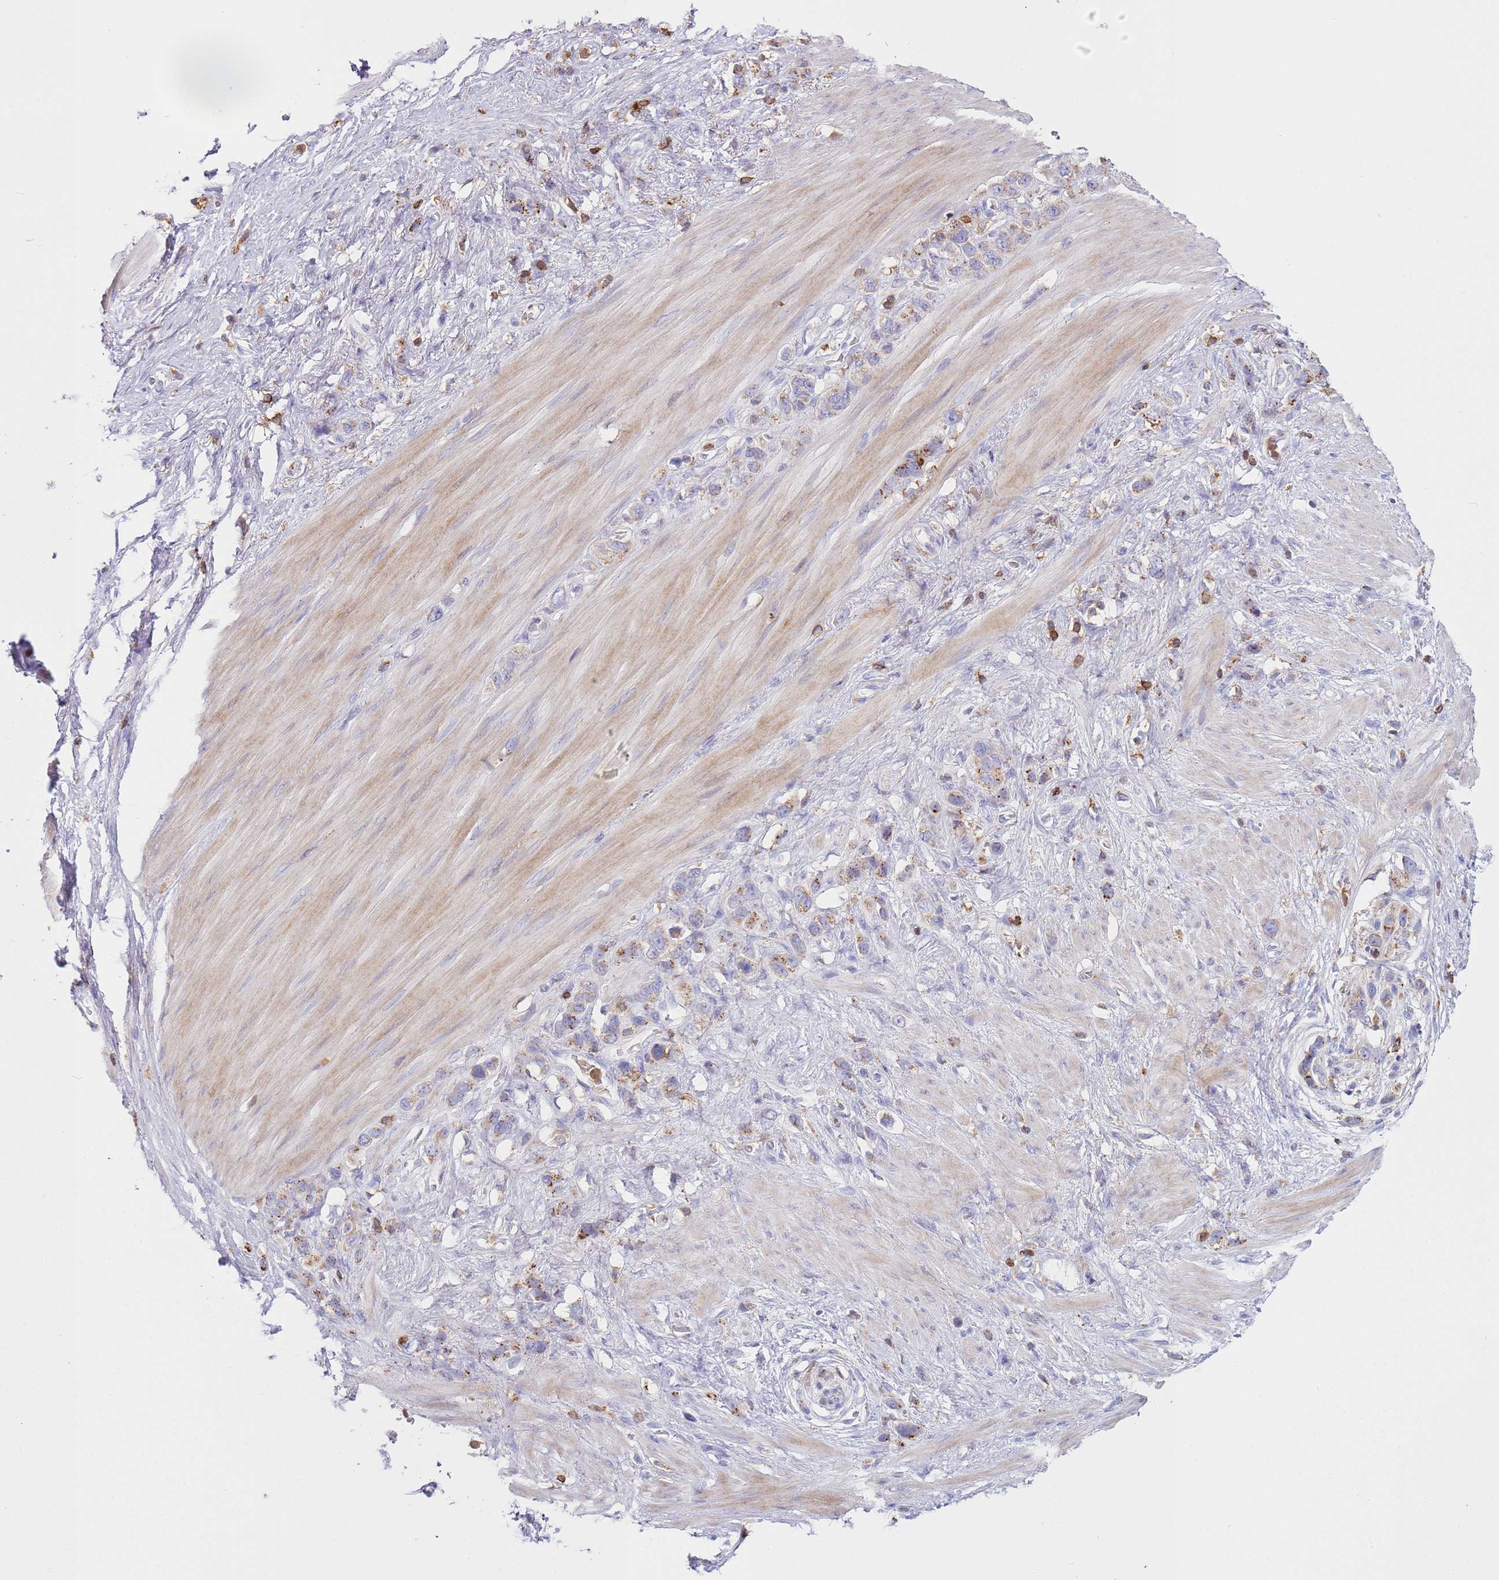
{"staining": {"intensity": "strong", "quantity": "25%-75%", "location": "cytoplasmic/membranous"}, "tissue": "stomach cancer", "cell_type": "Tumor cells", "image_type": "cancer", "snomed": [{"axis": "morphology", "description": "Adenocarcinoma, NOS"}, {"axis": "morphology", "description": "Adenocarcinoma, High grade"}, {"axis": "topography", "description": "Stomach, upper"}, {"axis": "topography", "description": "Stomach, lower"}], "caption": "Stomach adenocarcinoma stained with immunohistochemistry (IHC) displays strong cytoplasmic/membranous staining in approximately 25%-75% of tumor cells.", "gene": "TTPAL", "patient": {"sex": "female", "age": 65}}